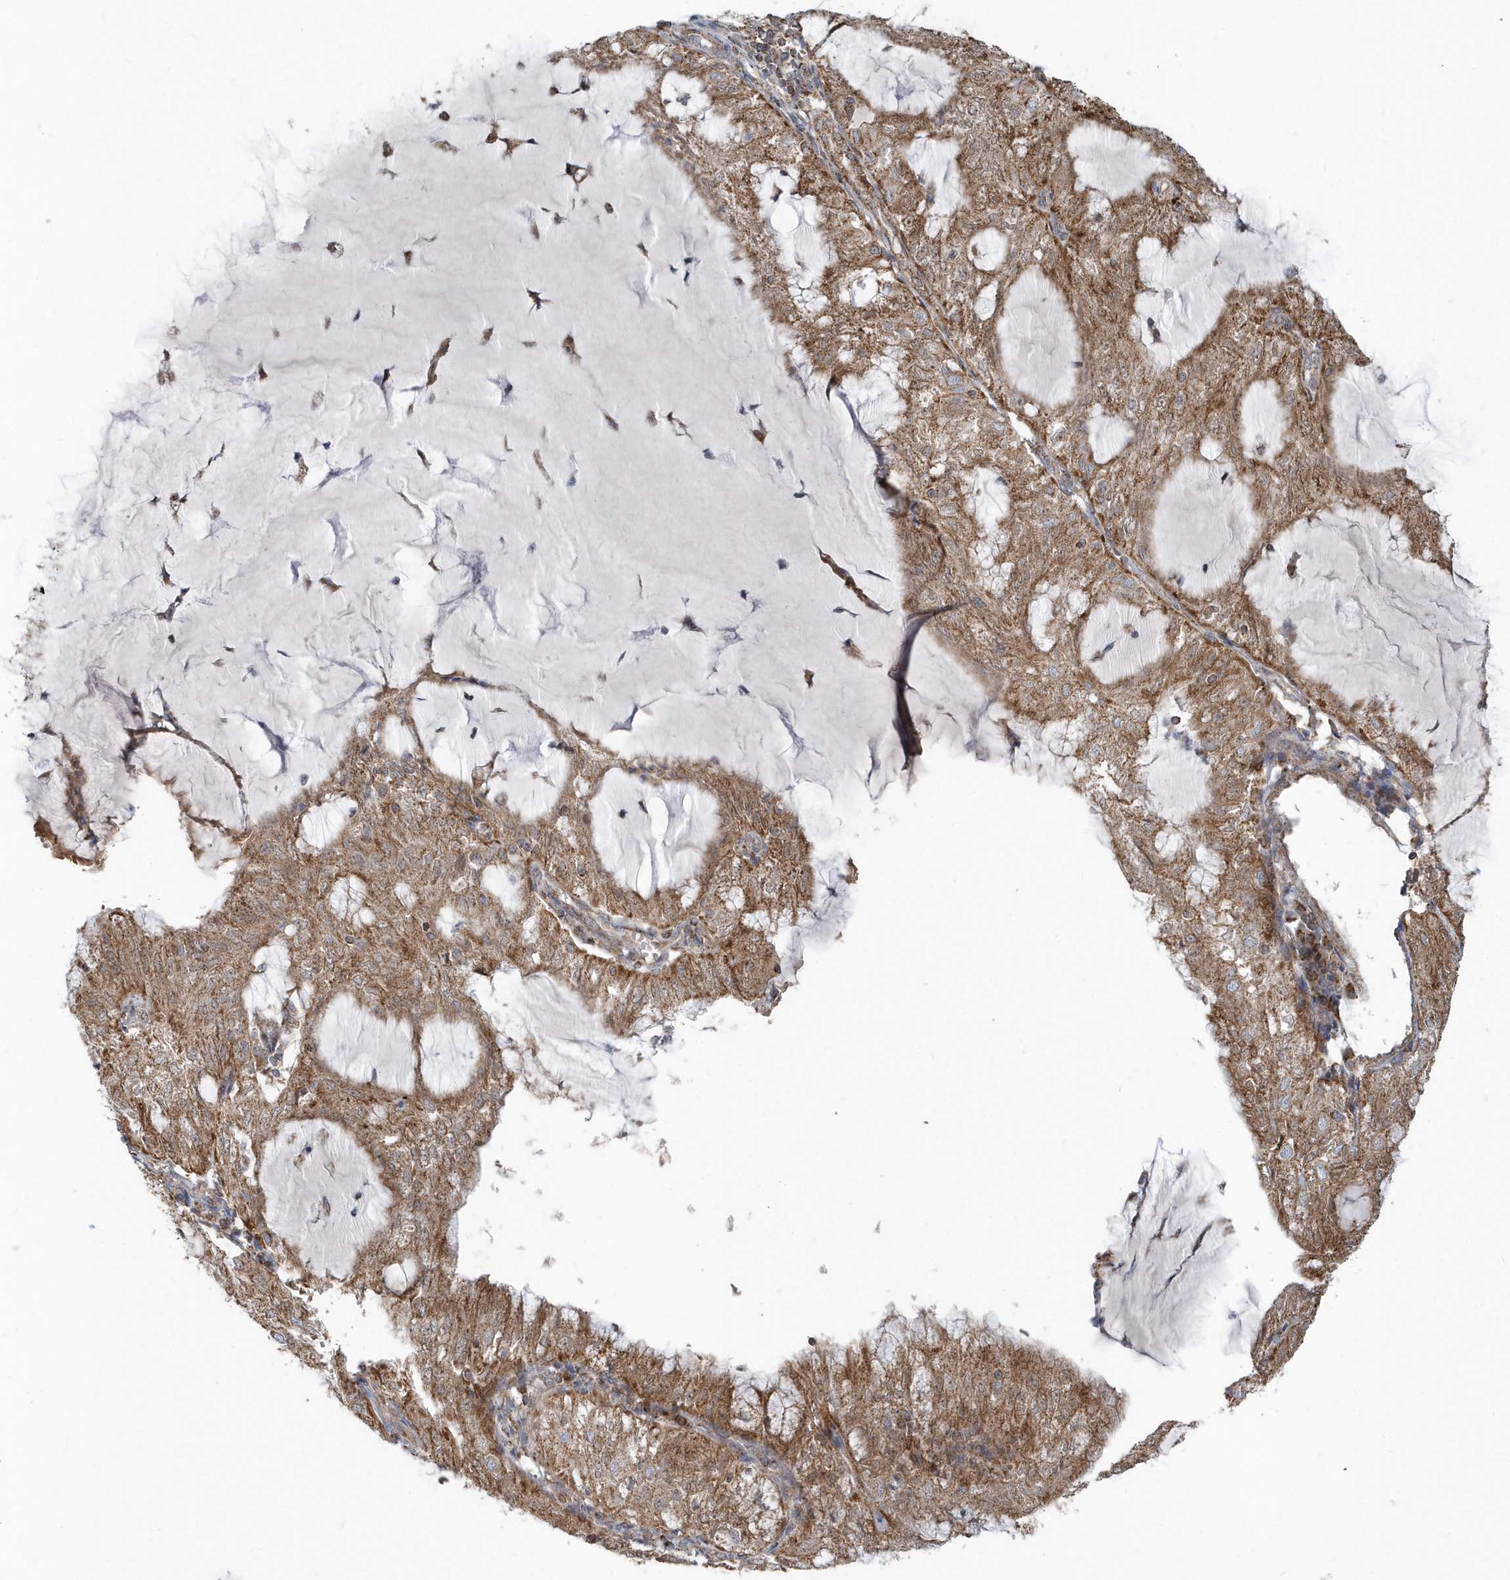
{"staining": {"intensity": "moderate", "quantity": ">75%", "location": "cytoplasmic/membranous"}, "tissue": "endometrial cancer", "cell_type": "Tumor cells", "image_type": "cancer", "snomed": [{"axis": "morphology", "description": "Adenocarcinoma, NOS"}, {"axis": "topography", "description": "Endometrium"}], "caption": "Endometrial adenocarcinoma stained with DAB immunohistochemistry exhibits medium levels of moderate cytoplasmic/membranous positivity in about >75% of tumor cells.", "gene": "PPP1R7", "patient": {"sex": "female", "age": 81}}